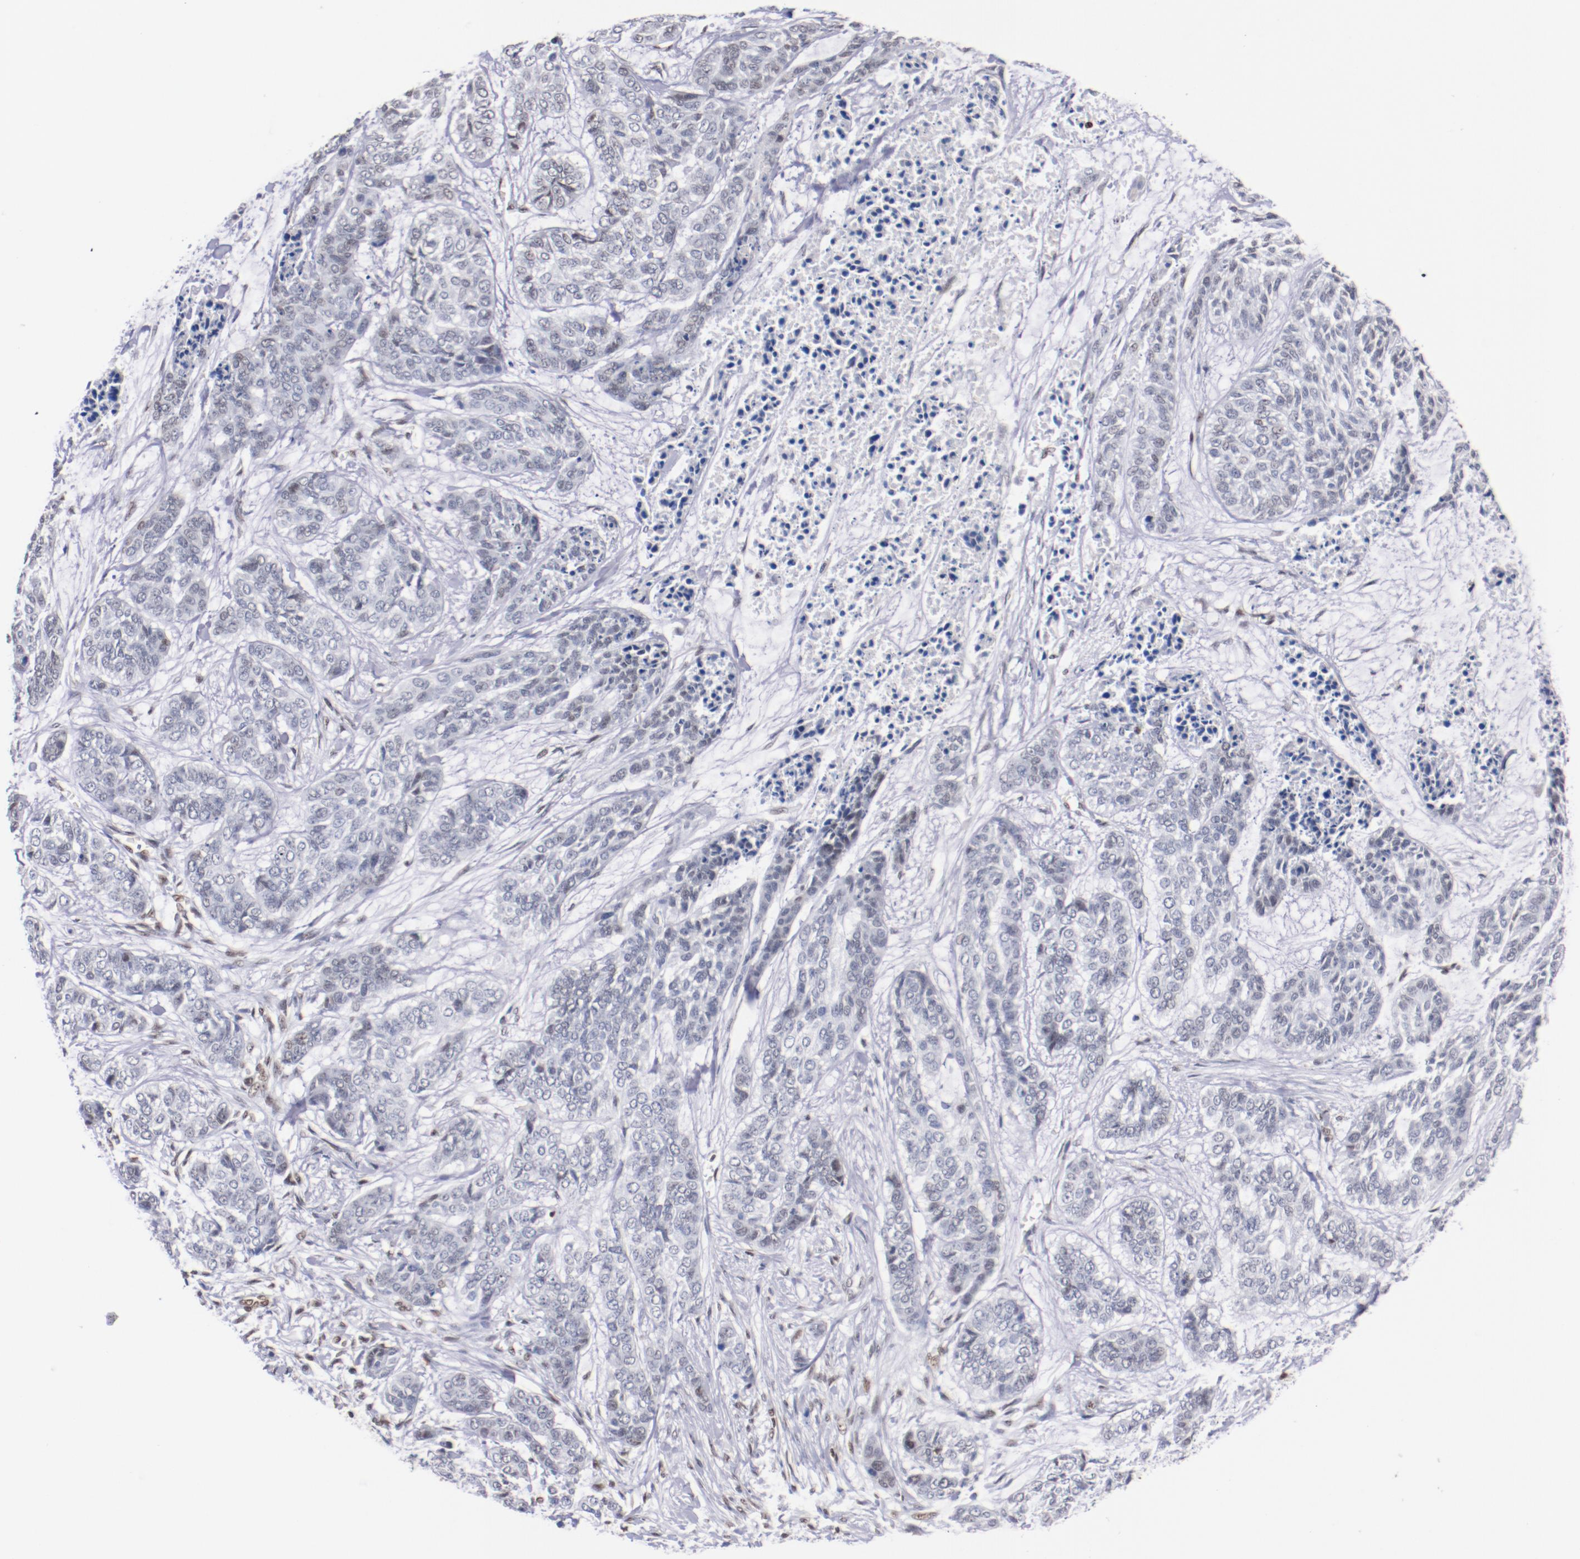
{"staining": {"intensity": "negative", "quantity": "none", "location": "none"}, "tissue": "skin cancer", "cell_type": "Tumor cells", "image_type": "cancer", "snomed": [{"axis": "morphology", "description": "Basal cell carcinoma"}, {"axis": "topography", "description": "Skin"}], "caption": "Tumor cells are negative for protein expression in human basal cell carcinoma (skin).", "gene": "IFI16", "patient": {"sex": "female", "age": 64}}